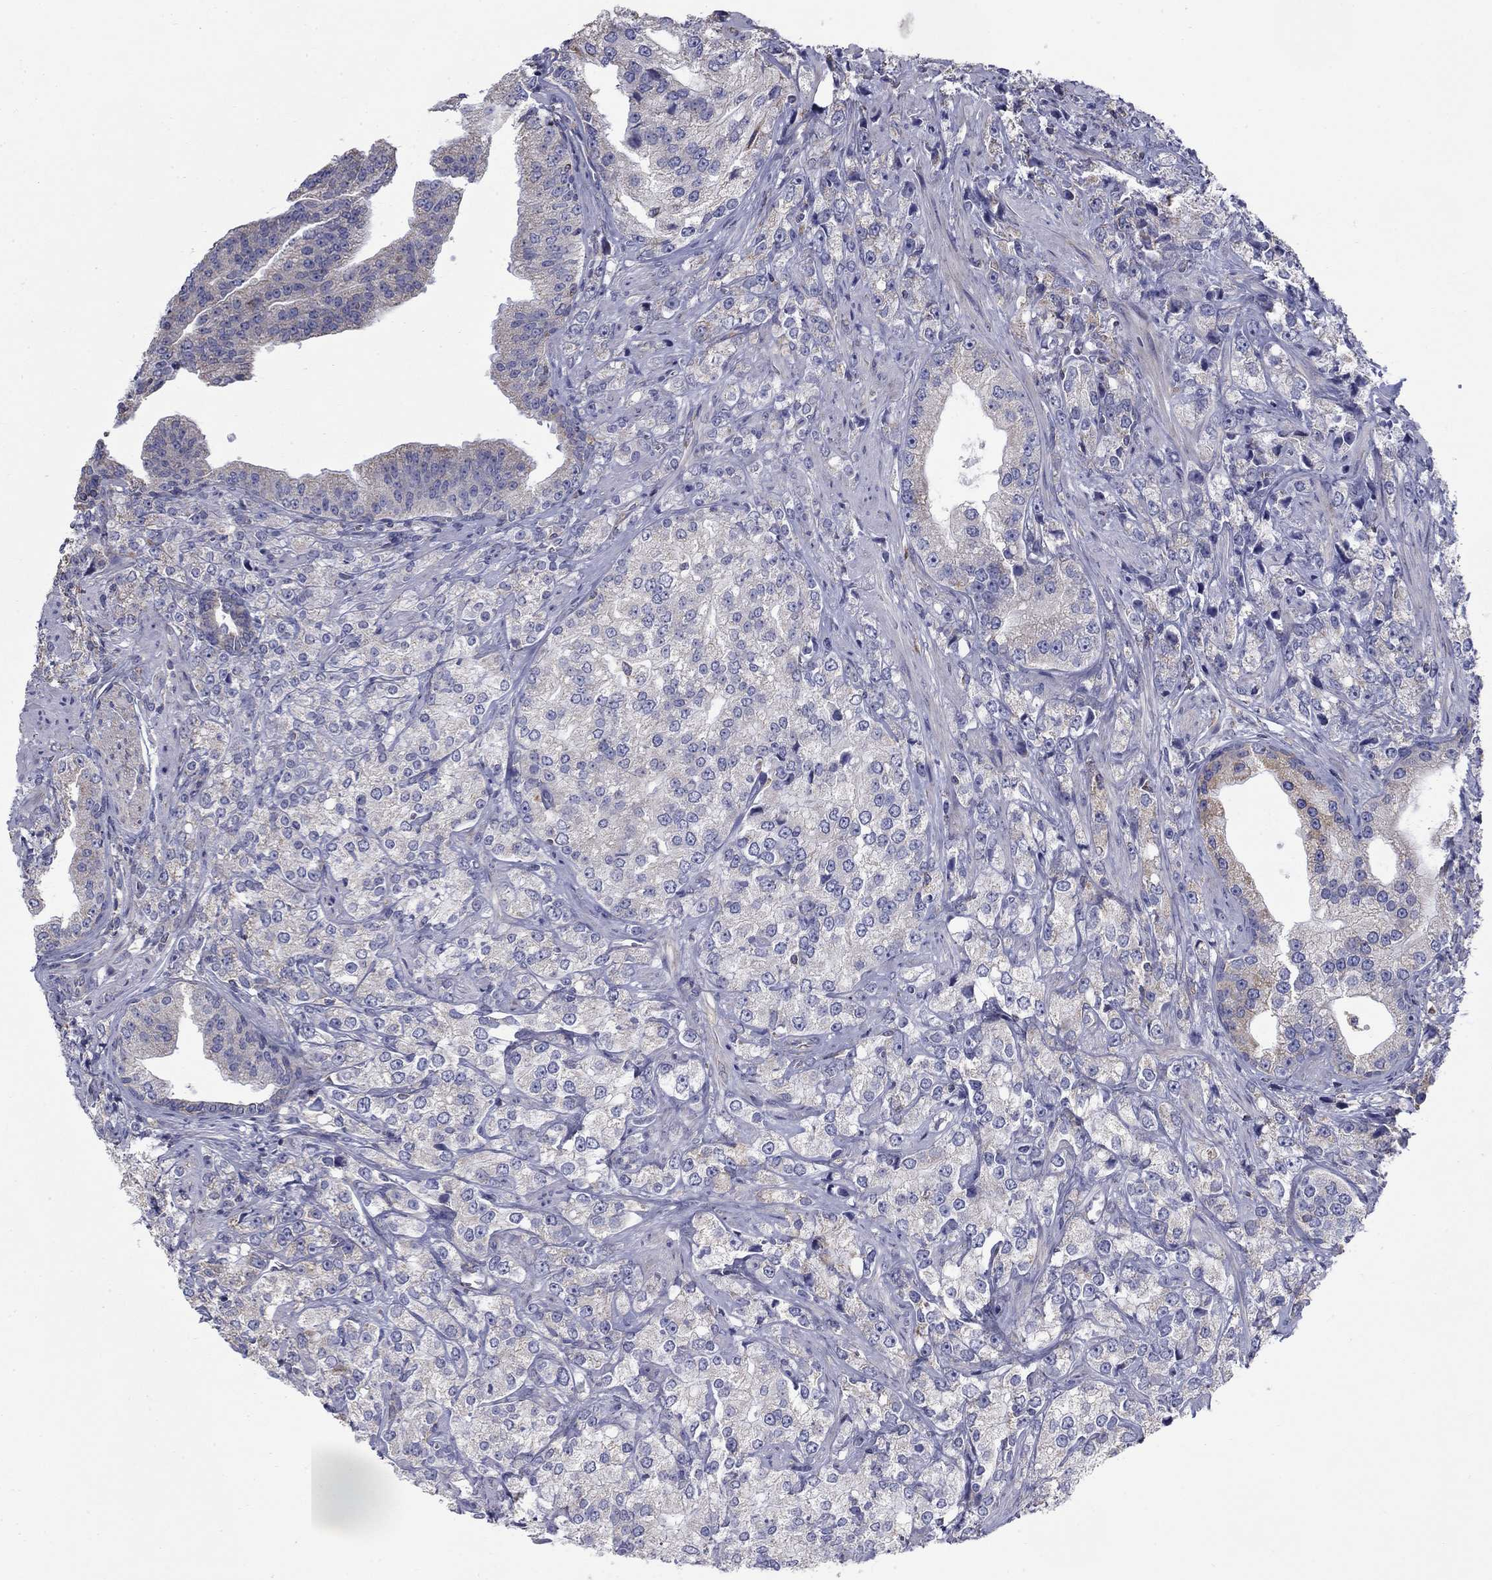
{"staining": {"intensity": "weak", "quantity": "<25%", "location": "cytoplasmic/membranous"}, "tissue": "prostate cancer", "cell_type": "Tumor cells", "image_type": "cancer", "snomed": [{"axis": "morphology", "description": "Adenocarcinoma, NOS"}, {"axis": "topography", "description": "Prostate and seminal vesicle, NOS"}, {"axis": "topography", "description": "Prostate"}], "caption": "An immunohistochemistry (IHC) photomicrograph of prostate adenocarcinoma is shown. There is no staining in tumor cells of prostate adenocarcinoma.", "gene": "NME5", "patient": {"sex": "male", "age": 68}}